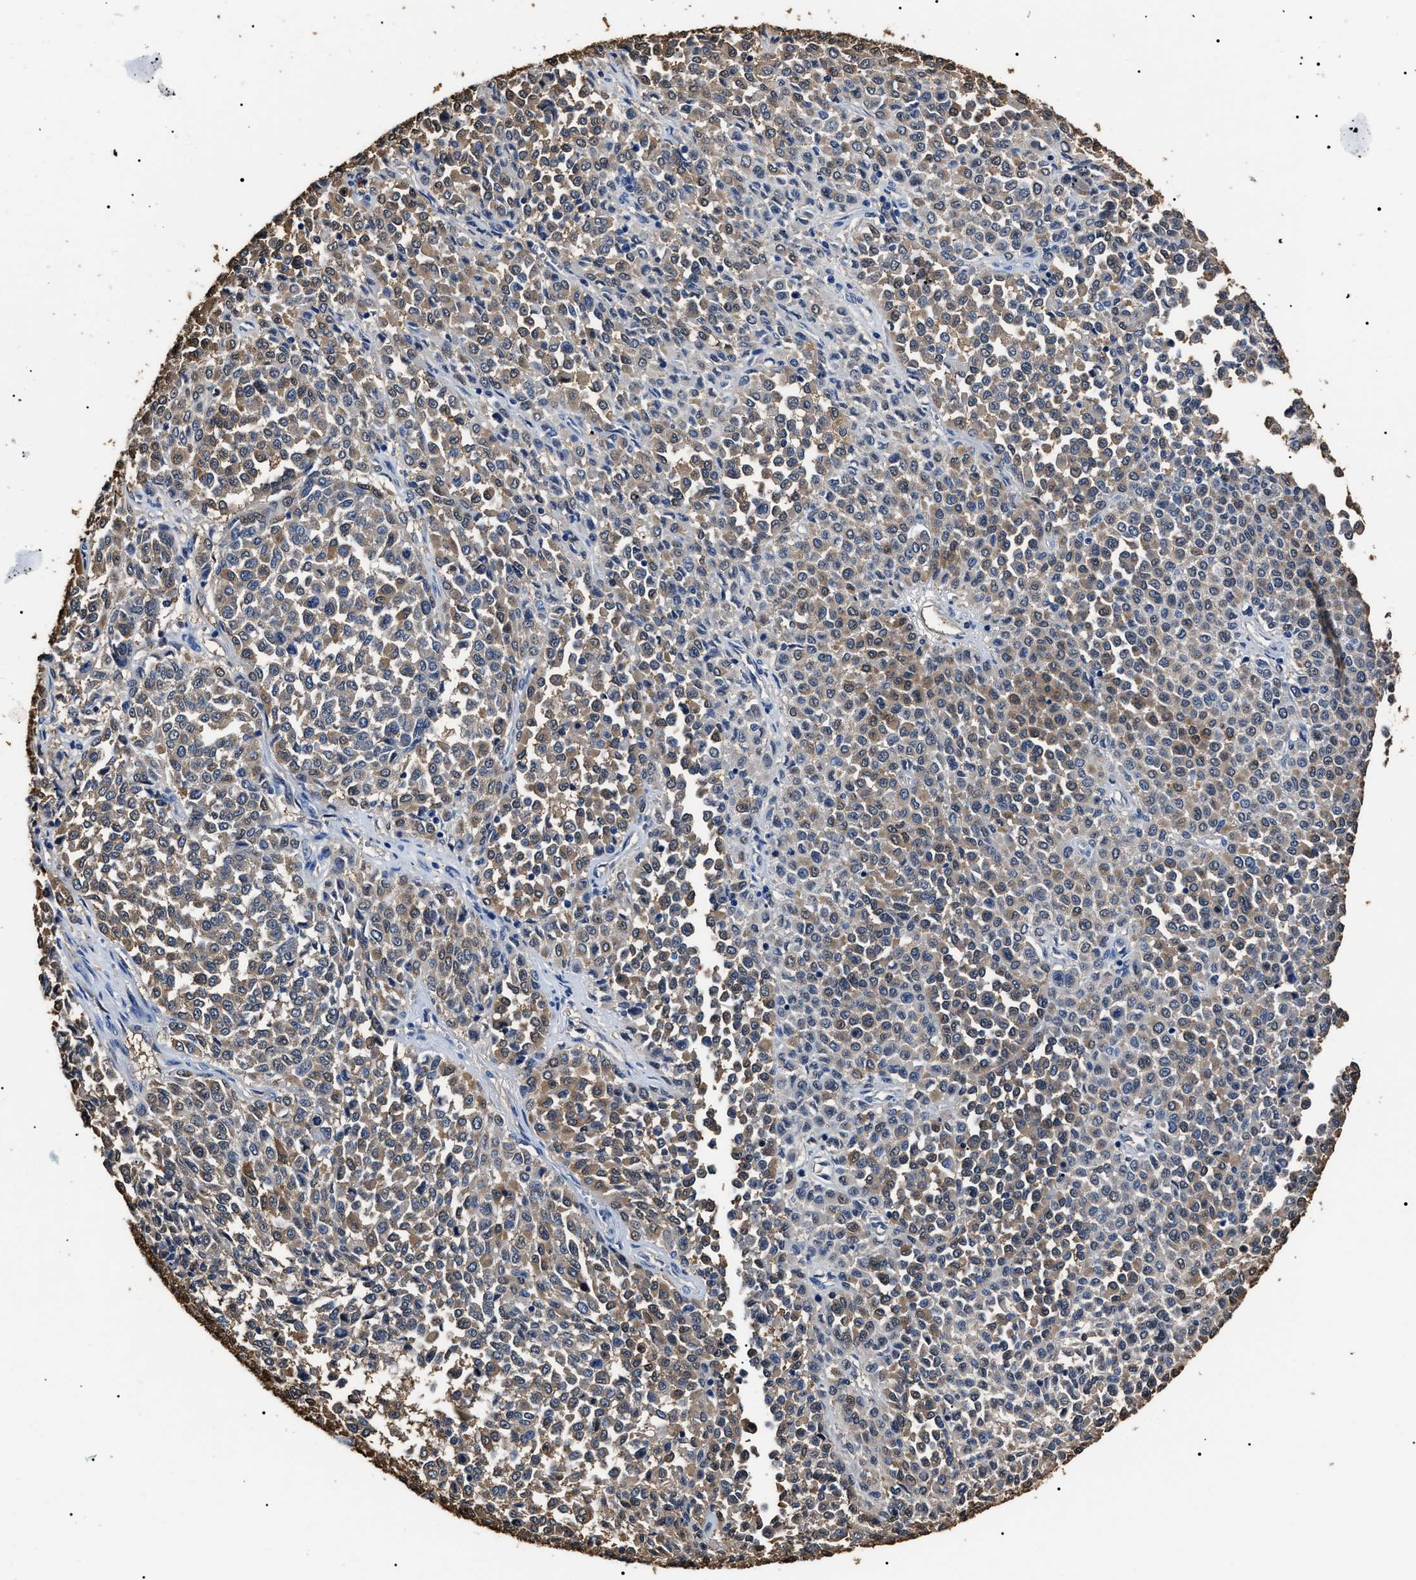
{"staining": {"intensity": "moderate", "quantity": ">75%", "location": "cytoplasmic/membranous"}, "tissue": "melanoma", "cell_type": "Tumor cells", "image_type": "cancer", "snomed": [{"axis": "morphology", "description": "Malignant melanoma, Metastatic site"}, {"axis": "topography", "description": "Pancreas"}], "caption": "A high-resolution histopathology image shows IHC staining of melanoma, which reveals moderate cytoplasmic/membranous staining in approximately >75% of tumor cells.", "gene": "ALDH1A1", "patient": {"sex": "female", "age": 30}}